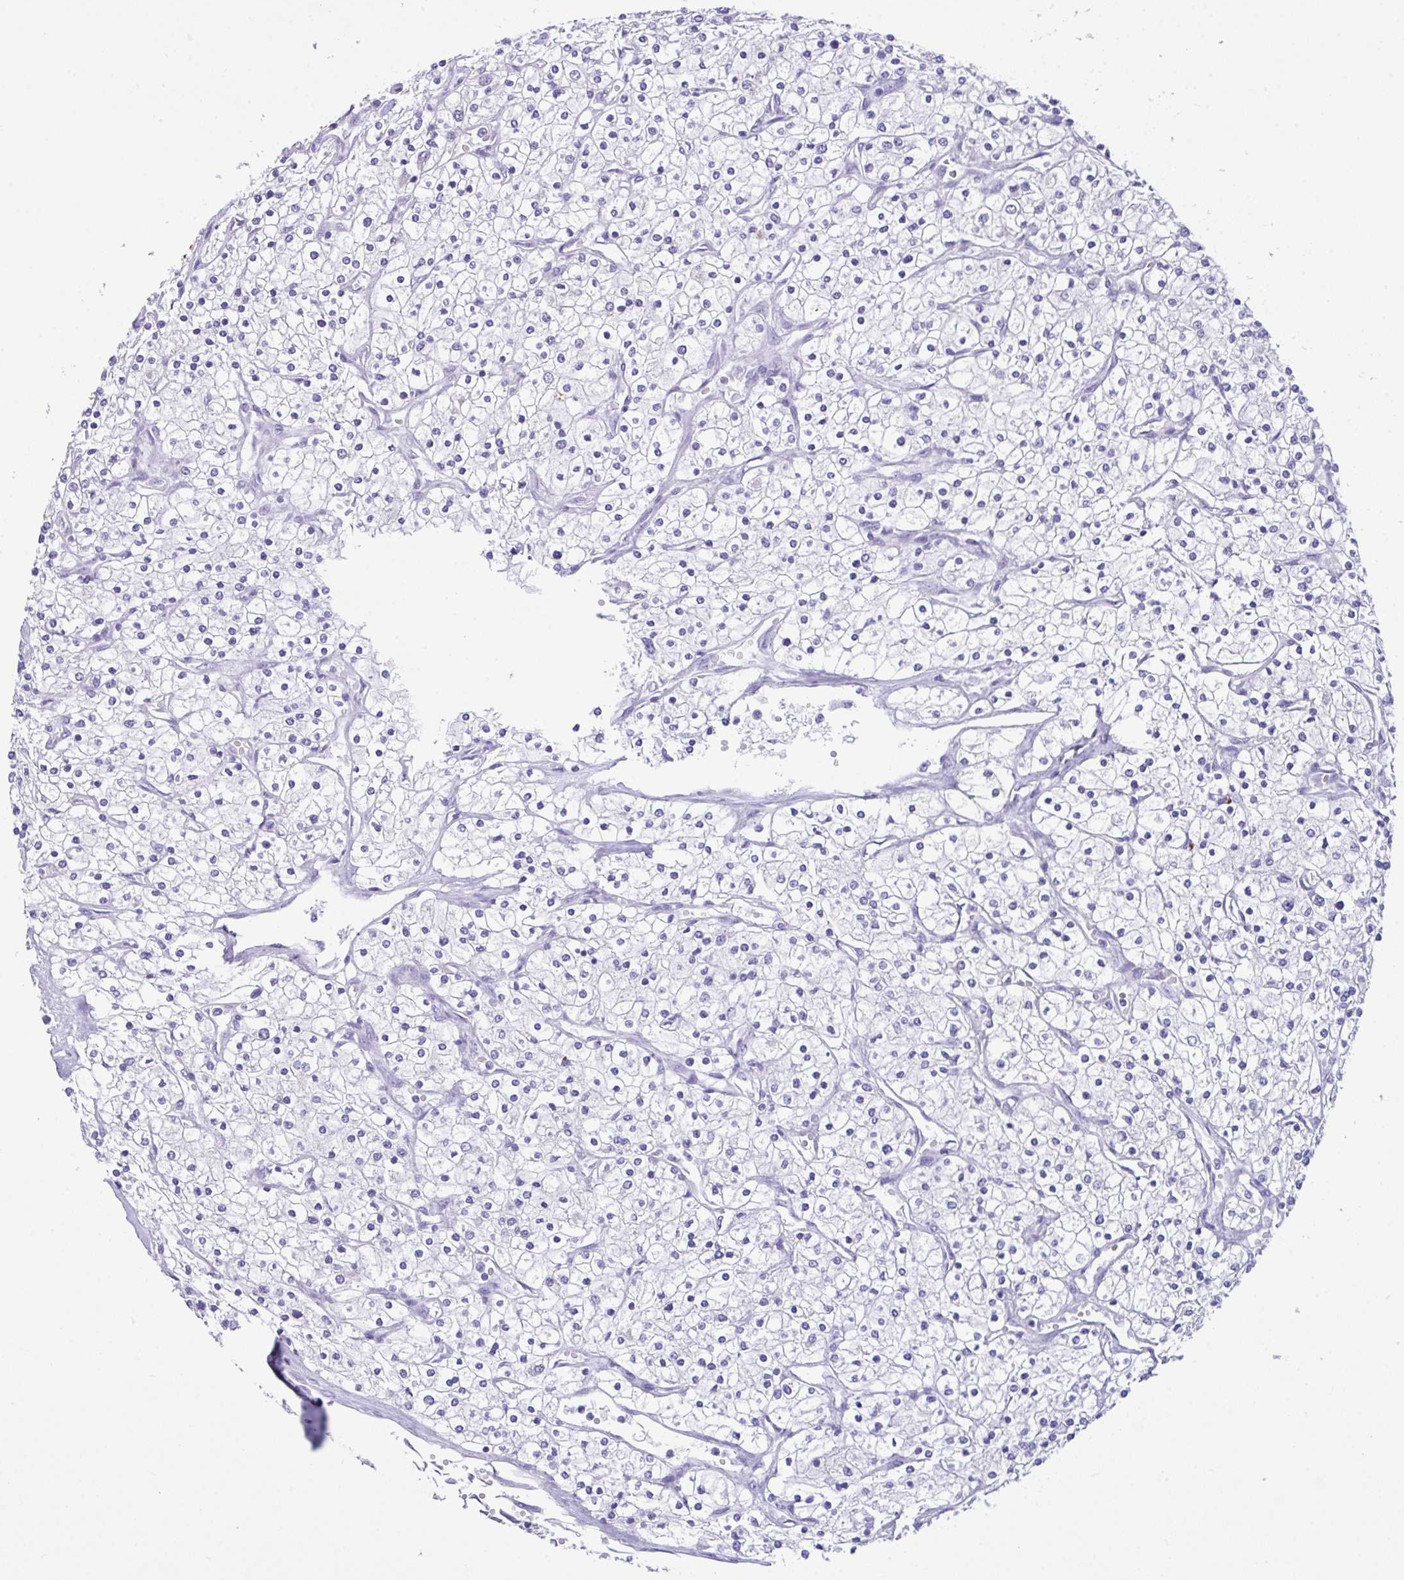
{"staining": {"intensity": "negative", "quantity": "none", "location": "none"}, "tissue": "renal cancer", "cell_type": "Tumor cells", "image_type": "cancer", "snomed": [{"axis": "morphology", "description": "Adenocarcinoma, NOS"}, {"axis": "topography", "description": "Kidney"}], "caption": "An immunohistochemistry (IHC) micrograph of adenocarcinoma (renal) is shown. There is no staining in tumor cells of adenocarcinoma (renal).", "gene": "LGALS4", "patient": {"sex": "male", "age": 80}}